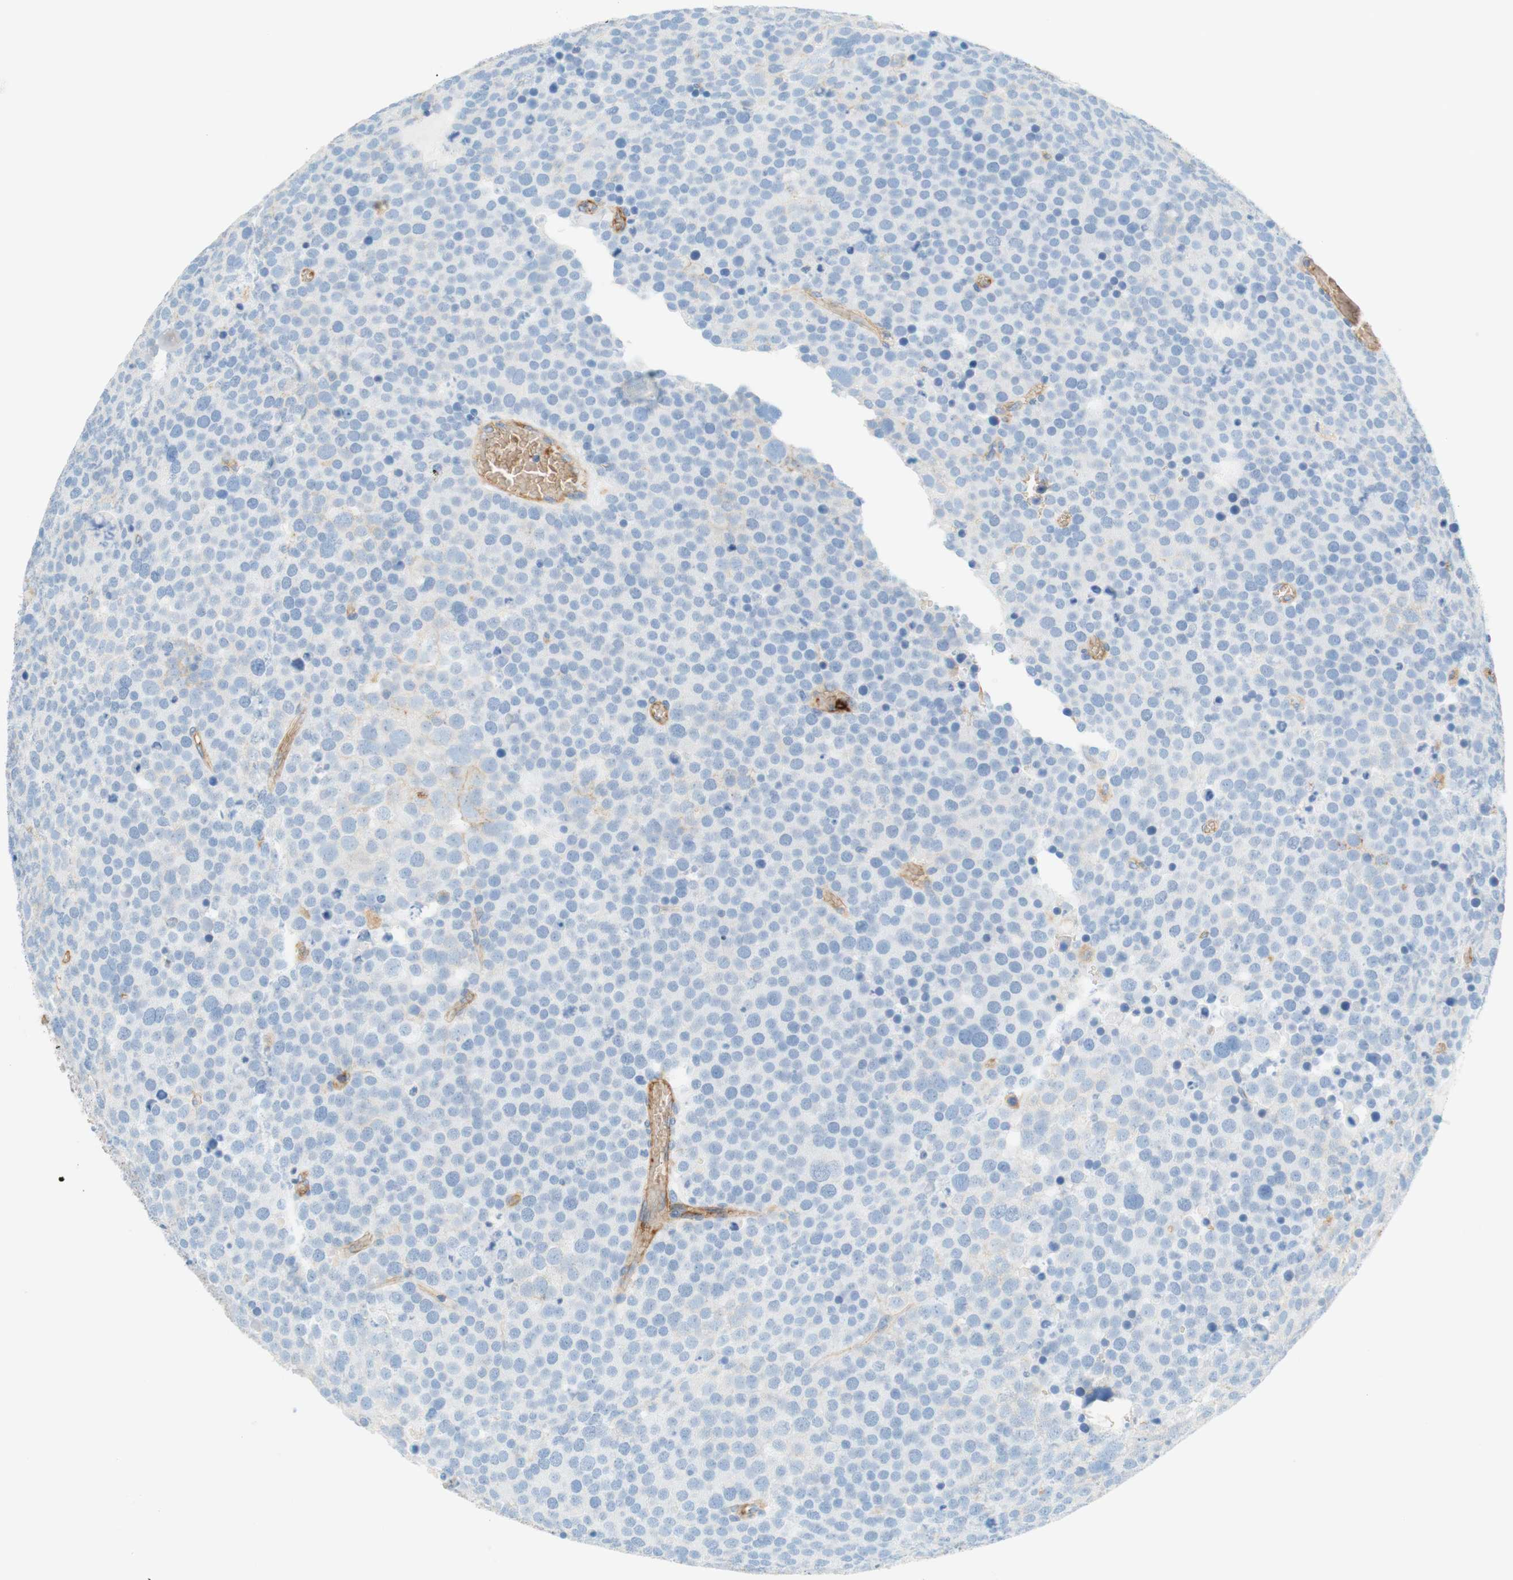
{"staining": {"intensity": "negative", "quantity": "none", "location": "none"}, "tissue": "testis cancer", "cell_type": "Tumor cells", "image_type": "cancer", "snomed": [{"axis": "morphology", "description": "Seminoma, NOS"}, {"axis": "topography", "description": "Testis"}], "caption": "High power microscopy image of an immunohistochemistry (IHC) photomicrograph of testis seminoma, revealing no significant positivity in tumor cells.", "gene": "STOM", "patient": {"sex": "male", "age": 71}}